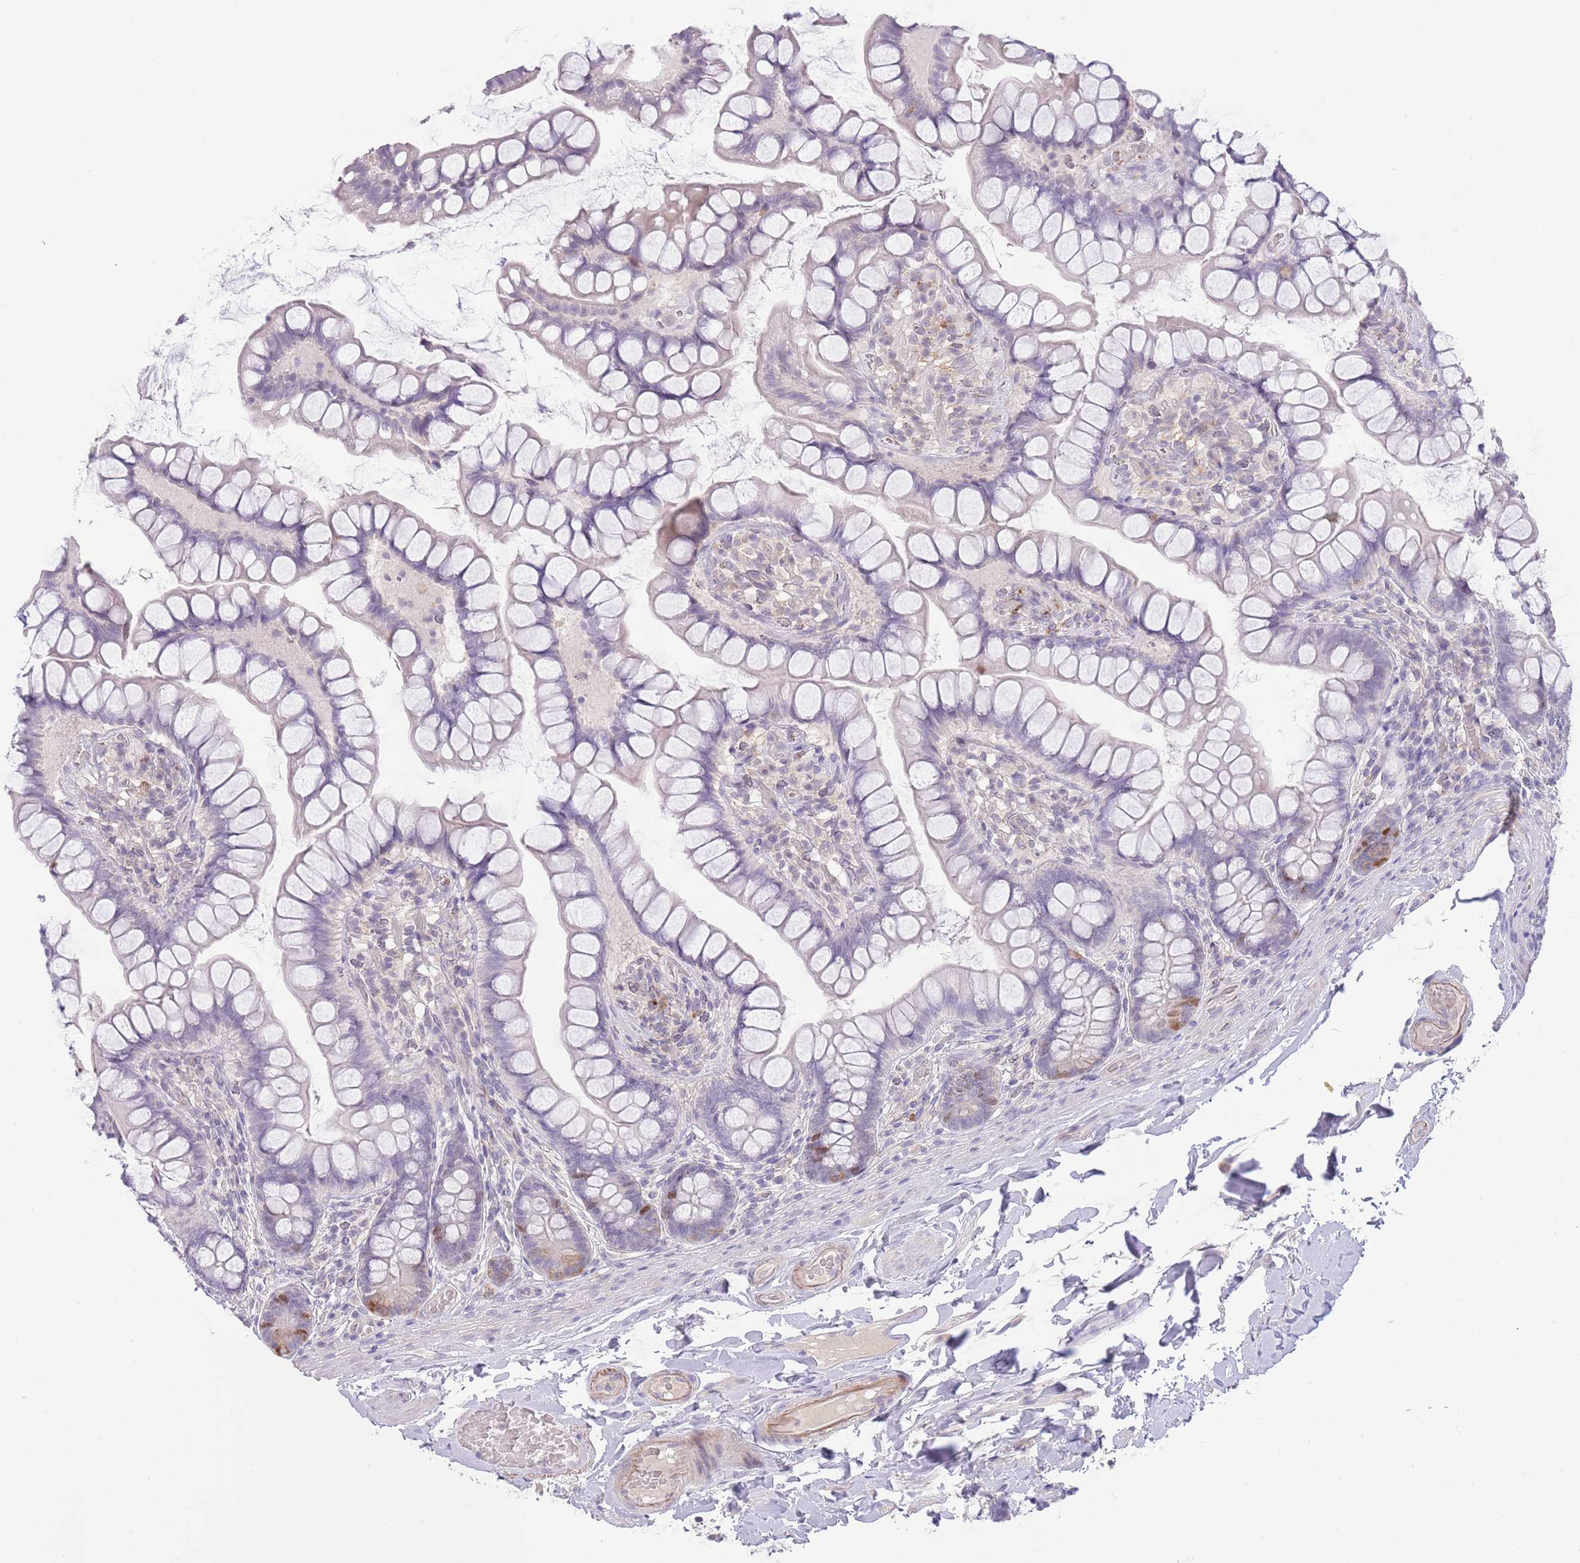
{"staining": {"intensity": "moderate", "quantity": "<25%", "location": "cytoplasmic/membranous,nuclear"}, "tissue": "small intestine", "cell_type": "Glandular cells", "image_type": "normal", "snomed": [{"axis": "morphology", "description": "Normal tissue, NOS"}, {"axis": "topography", "description": "Small intestine"}], "caption": "Immunohistochemistry staining of normal small intestine, which demonstrates low levels of moderate cytoplasmic/membranous,nuclear positivity in about <25% of glandular cells indicating moderate cytoplasmic/membranous,nuclear protein positivity. The staining was performed using DAB (3,3'-diaminobenzidine) (brown) for protein detection and nuclei were counterstained in hematoxylin (blue).", "gene": "PIMREG", "patient": {"sex": "male", "age": 70}}